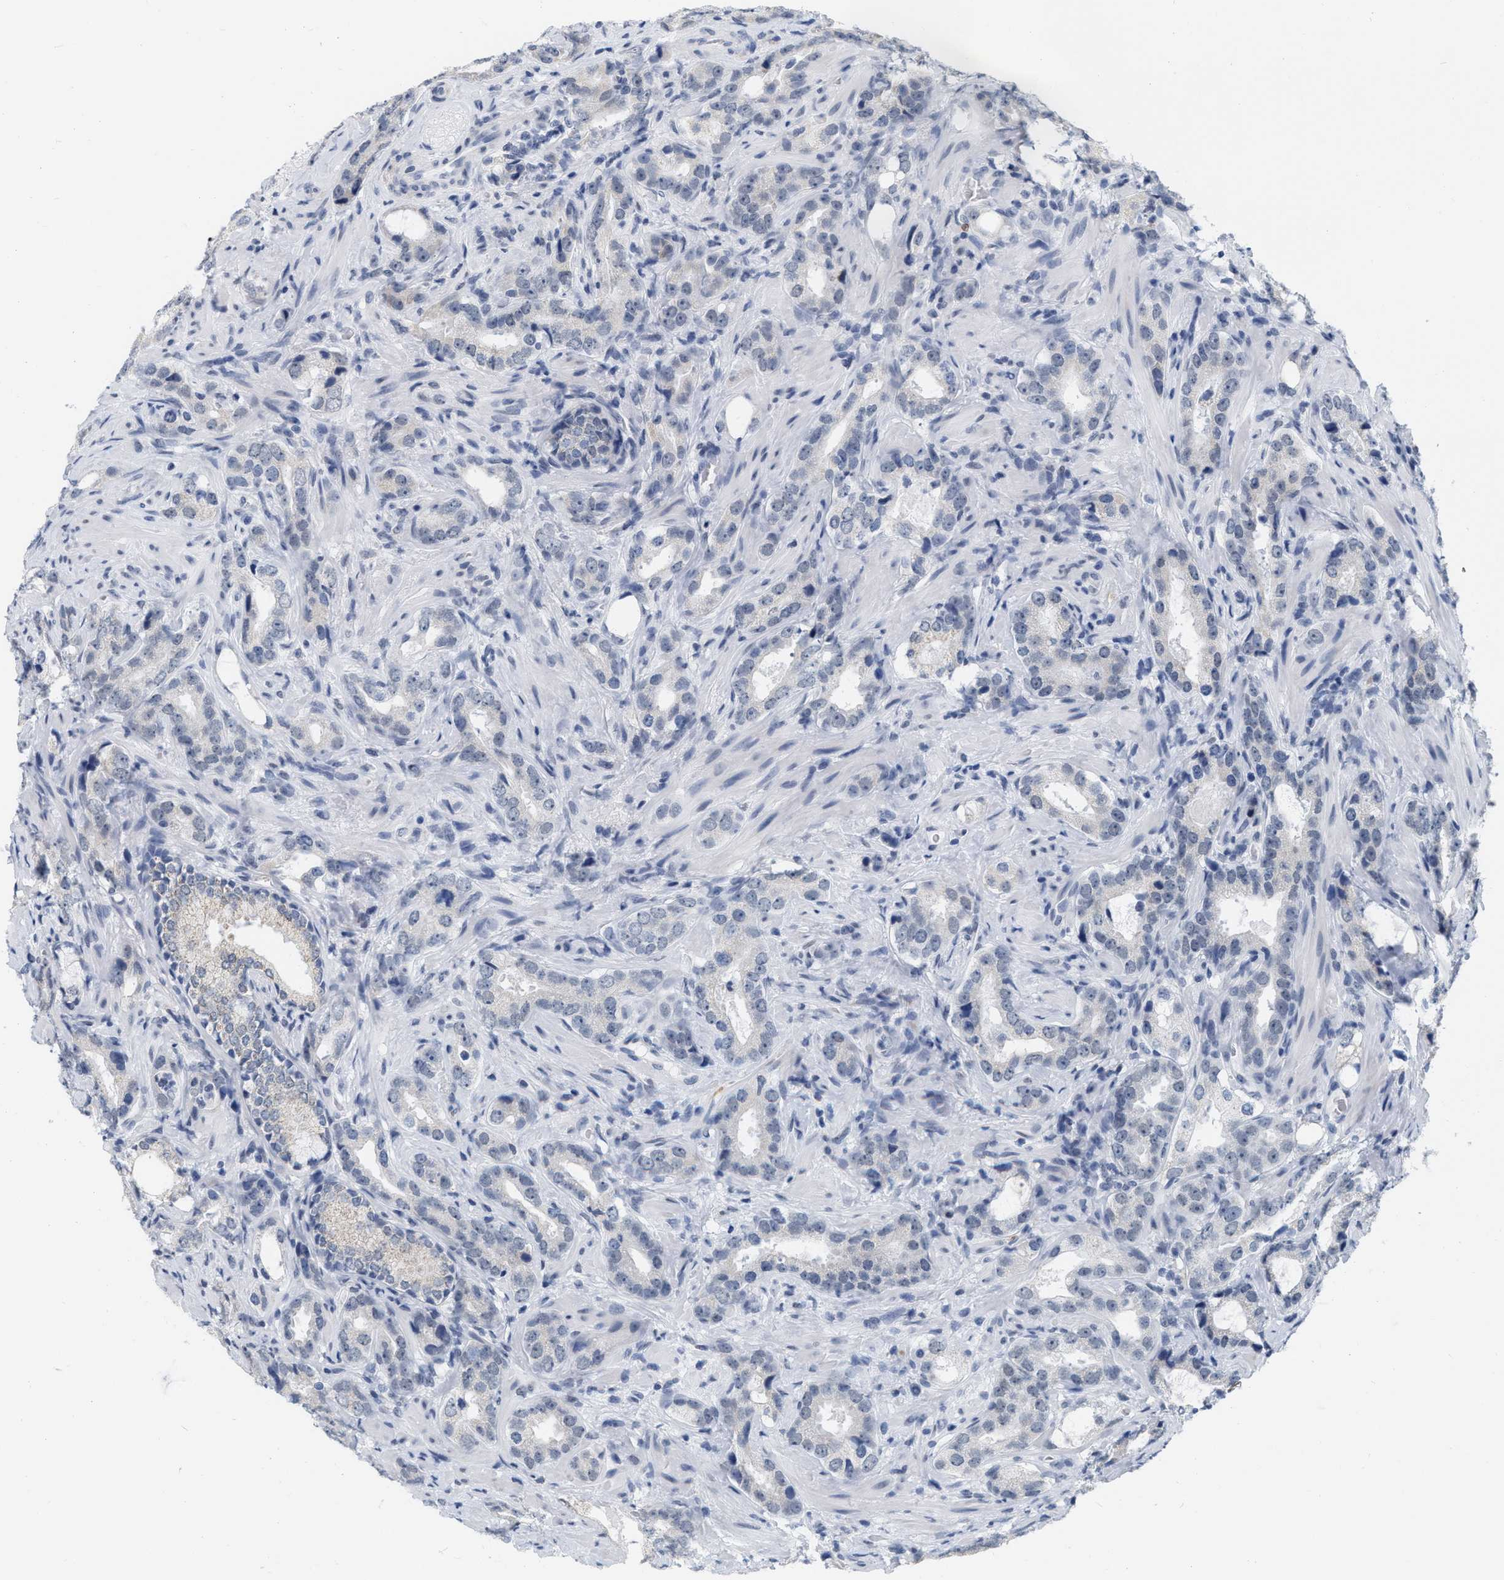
{"staining": {"intensity": "negative", "quantity": "none", "location": "none"}, "tissue": "prostate cancer", "cell_type": "Tumor cells", "image_type": "cancer", "snomed": [{"axis": "morphology", "description": "Adenocarcinoma, High grade"}, {"axis": "topography", "description": "Prostate"}], "caption": "Micrograph shows no protein expression in tumor cells of high-grade adenocarcinoma (prostate) tissue. (DAB (3,3'-diaminobenzidine) immunohistochemistry visualized using brightfield microscopy, high magnification).", "gene": "XIRP1", "patient": {"sex": "male", "age": 63}}